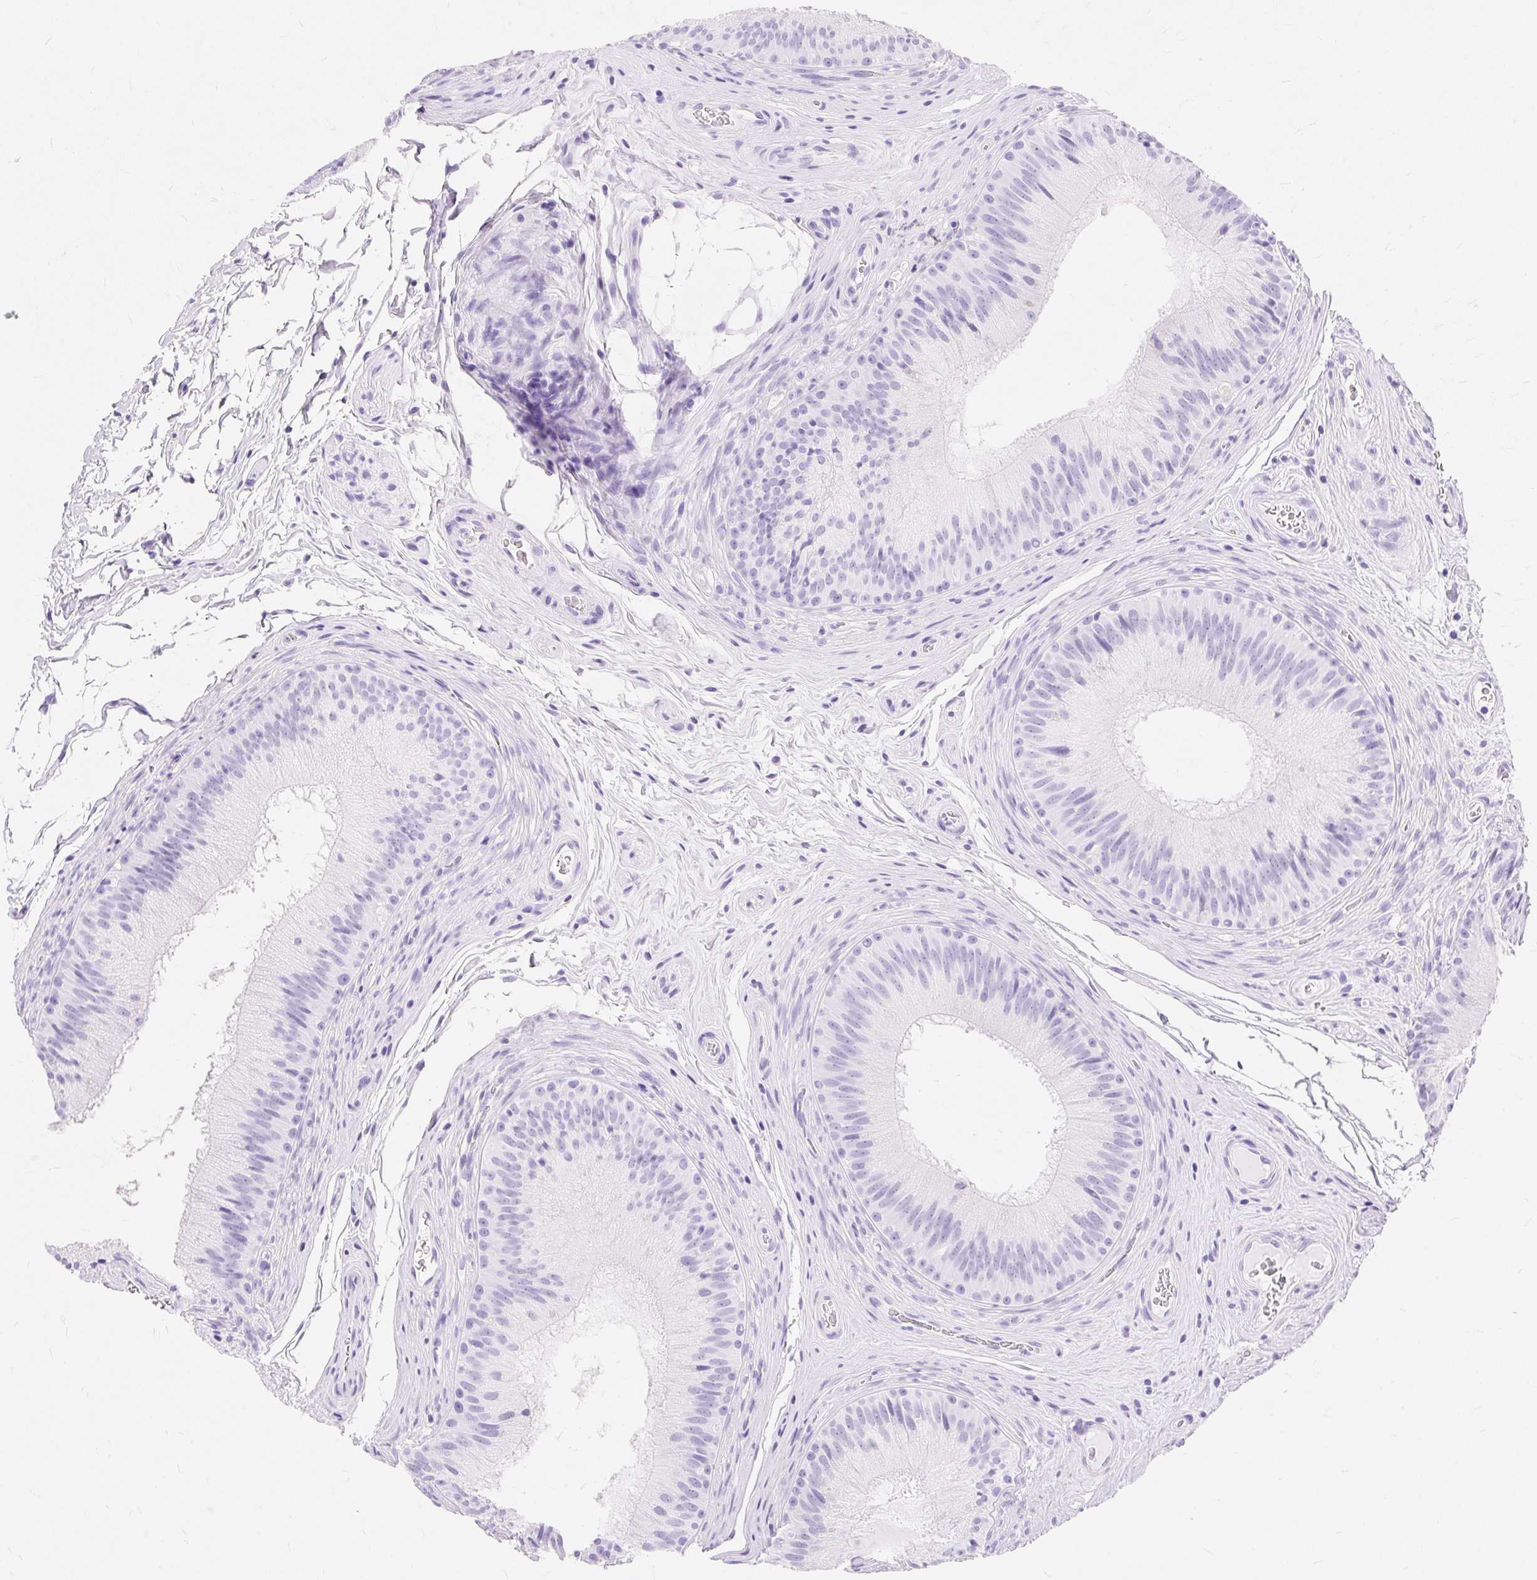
{"staining": {"intensity": "negative", "quantity": "none", "location": "none"}, "tissue": "epididymis", "cell_type": "Glandular cells", "image_type": "normal", "snomed": [{"axis": "morphology", "description": "Normal tissue, NOS"}, {"axis": "topography", "description": "Epididymis"}], "caption": "Image shows no significant protein positivity in glandular cells of unremarkable epididymis.", "gene": "MBP", "patient": {"sex": "male", "age": 24}}